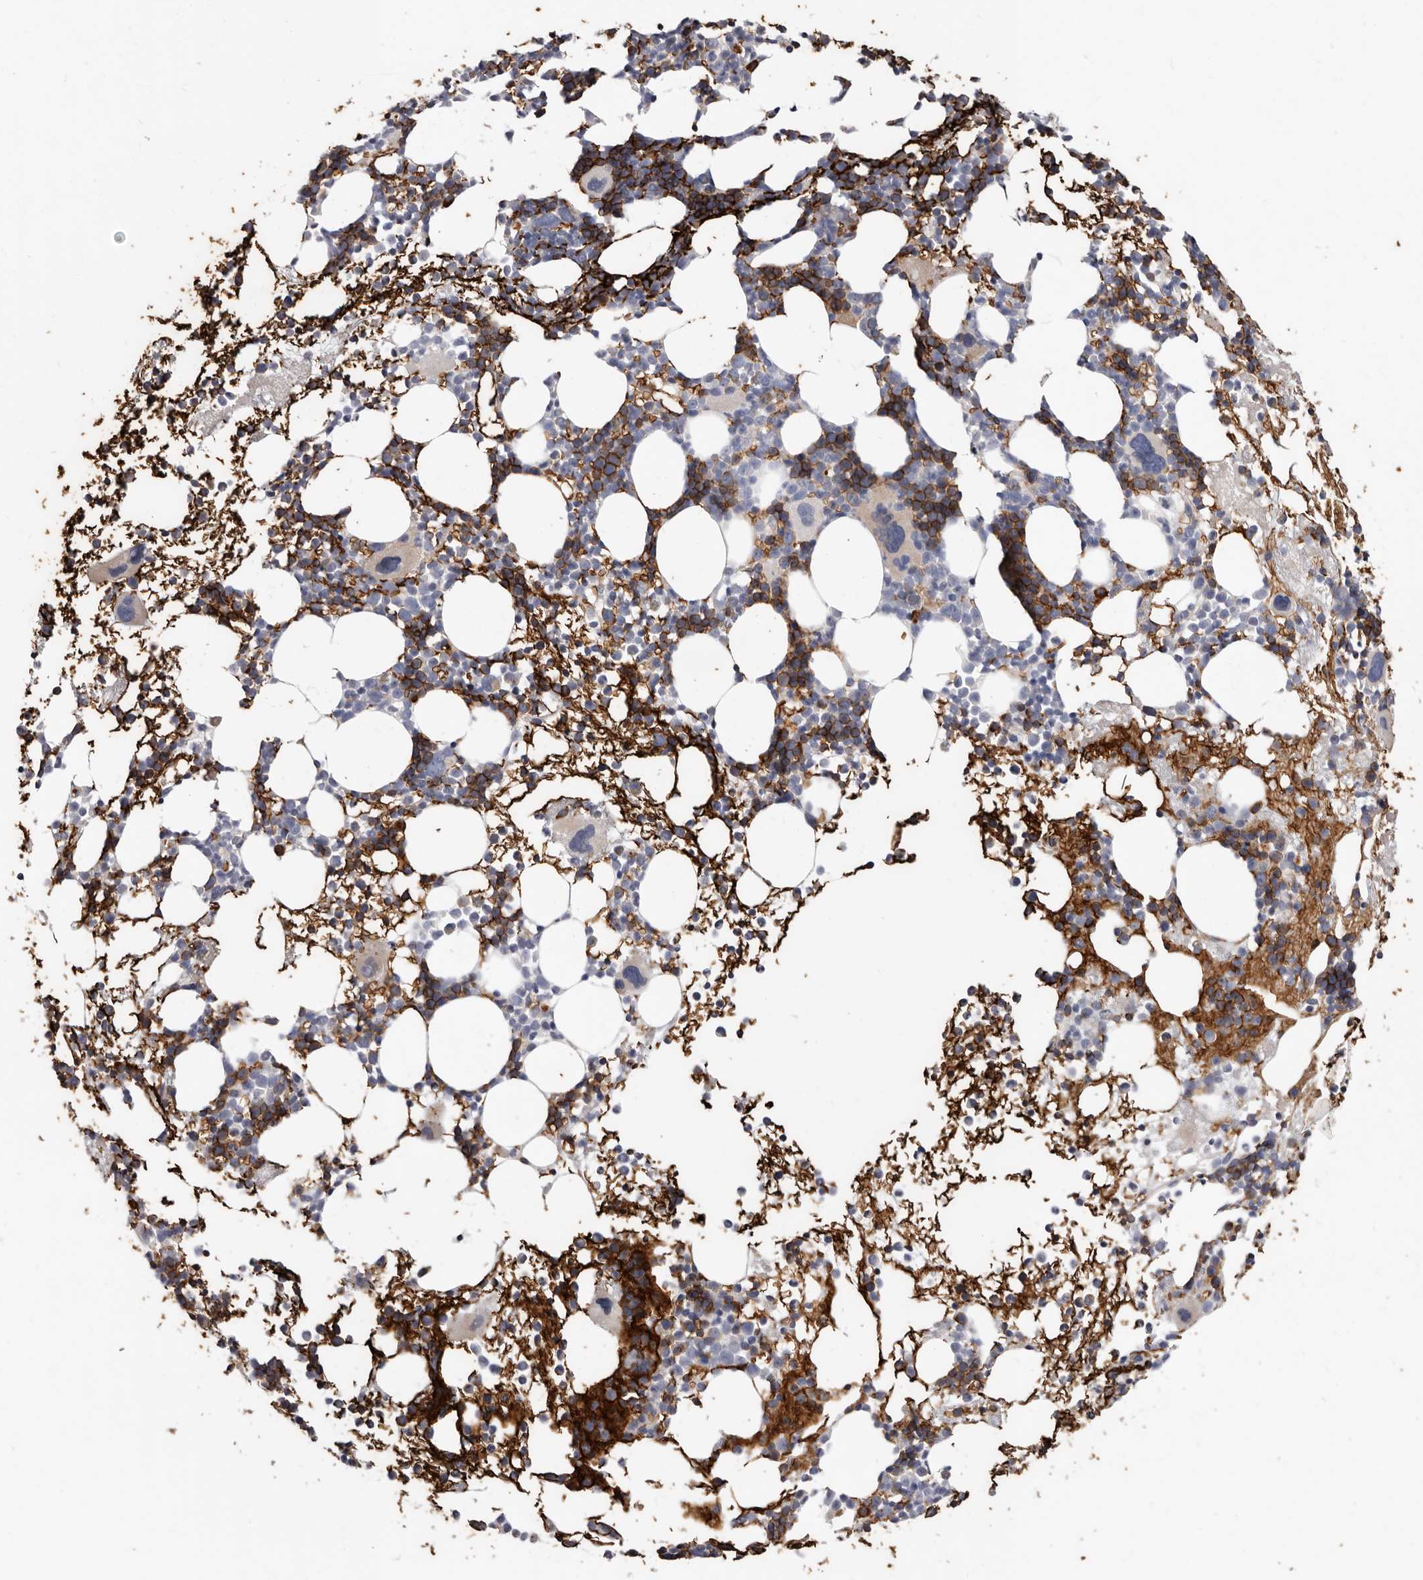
{"staining": {"intensity": "strong", "quantity": "25%-75%", "location": "cytoplasmic/membranous"}, "tissue": "bone marrow", "cell_type": "Hematopoietic cells", "image_type": "normal", "snomed": [{"axis": "morphology", "description": "Normal tissue, NOS"}, {"axis": "topography", "description": "Bone marrow"}], "caption": "Immunohistochemistry (IHC) micrograph of unremarkable bone marrow stained for a protein (brown), which reveals high levels of strong cytoplasmic/membranous staining in approximately 25%-75% of hematopoietic cells.", "gene": "SPTA1", "patient": {"sex": "female", "age": 57}}